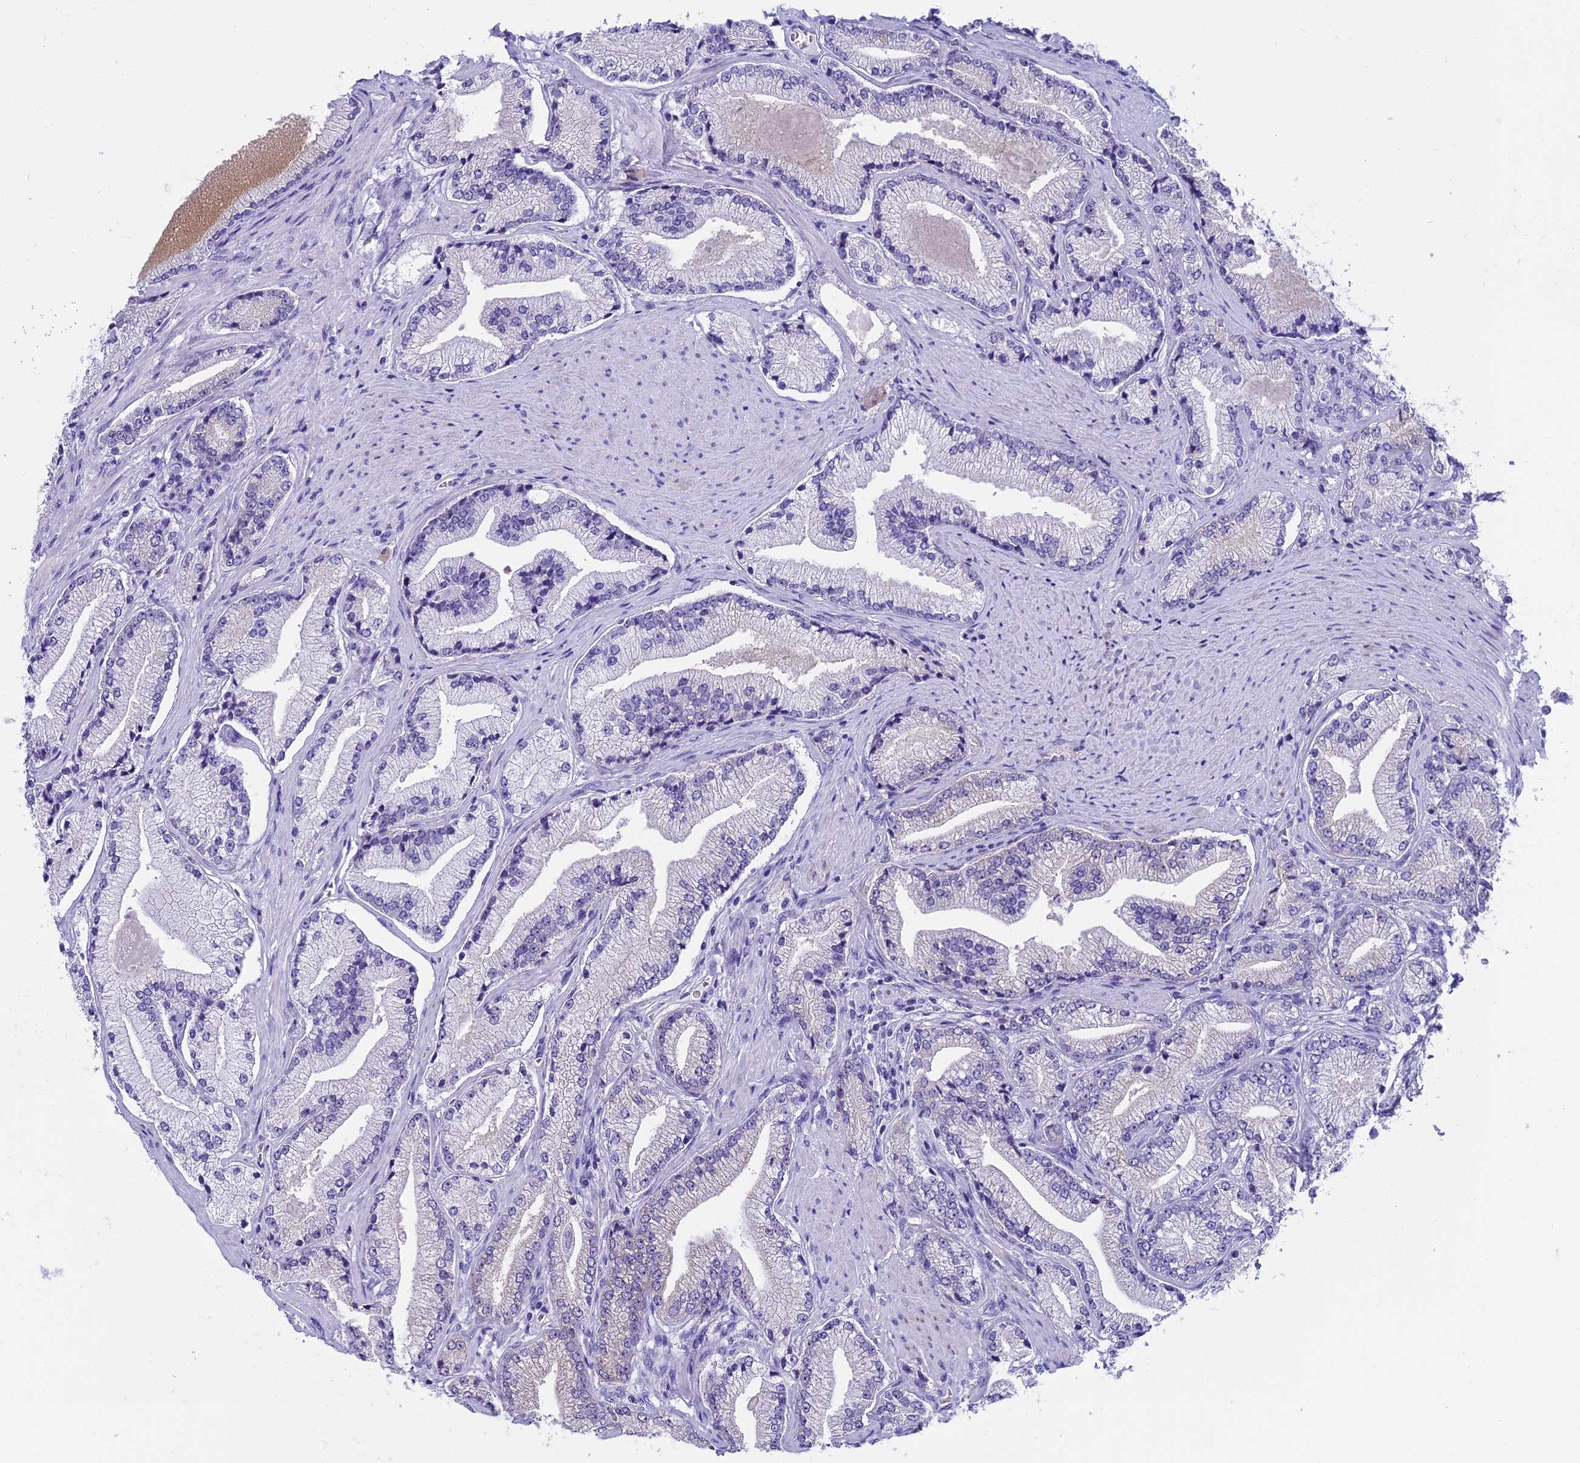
{"staining": {"intensity": "negative", "quantity": "none", "location": "none"}, "tissue": "prostate cancer", "cell_type": "Tumor cells", "image_type": "cancer", "snomed": [{"axis": "morphology", "description": "Adenocarcinoma, High grade"}, {"axis": "topography", "description": "Prostate"}], "caption": "High power microscopy photomicrograph of an immunohistochemistry micrograph of prostate cancer (high-grade adenocarcinoma), revealing no significant expression in tumor cells.", "gene": "KCTD14", "patient": {"sex": "male", "age": 67}}